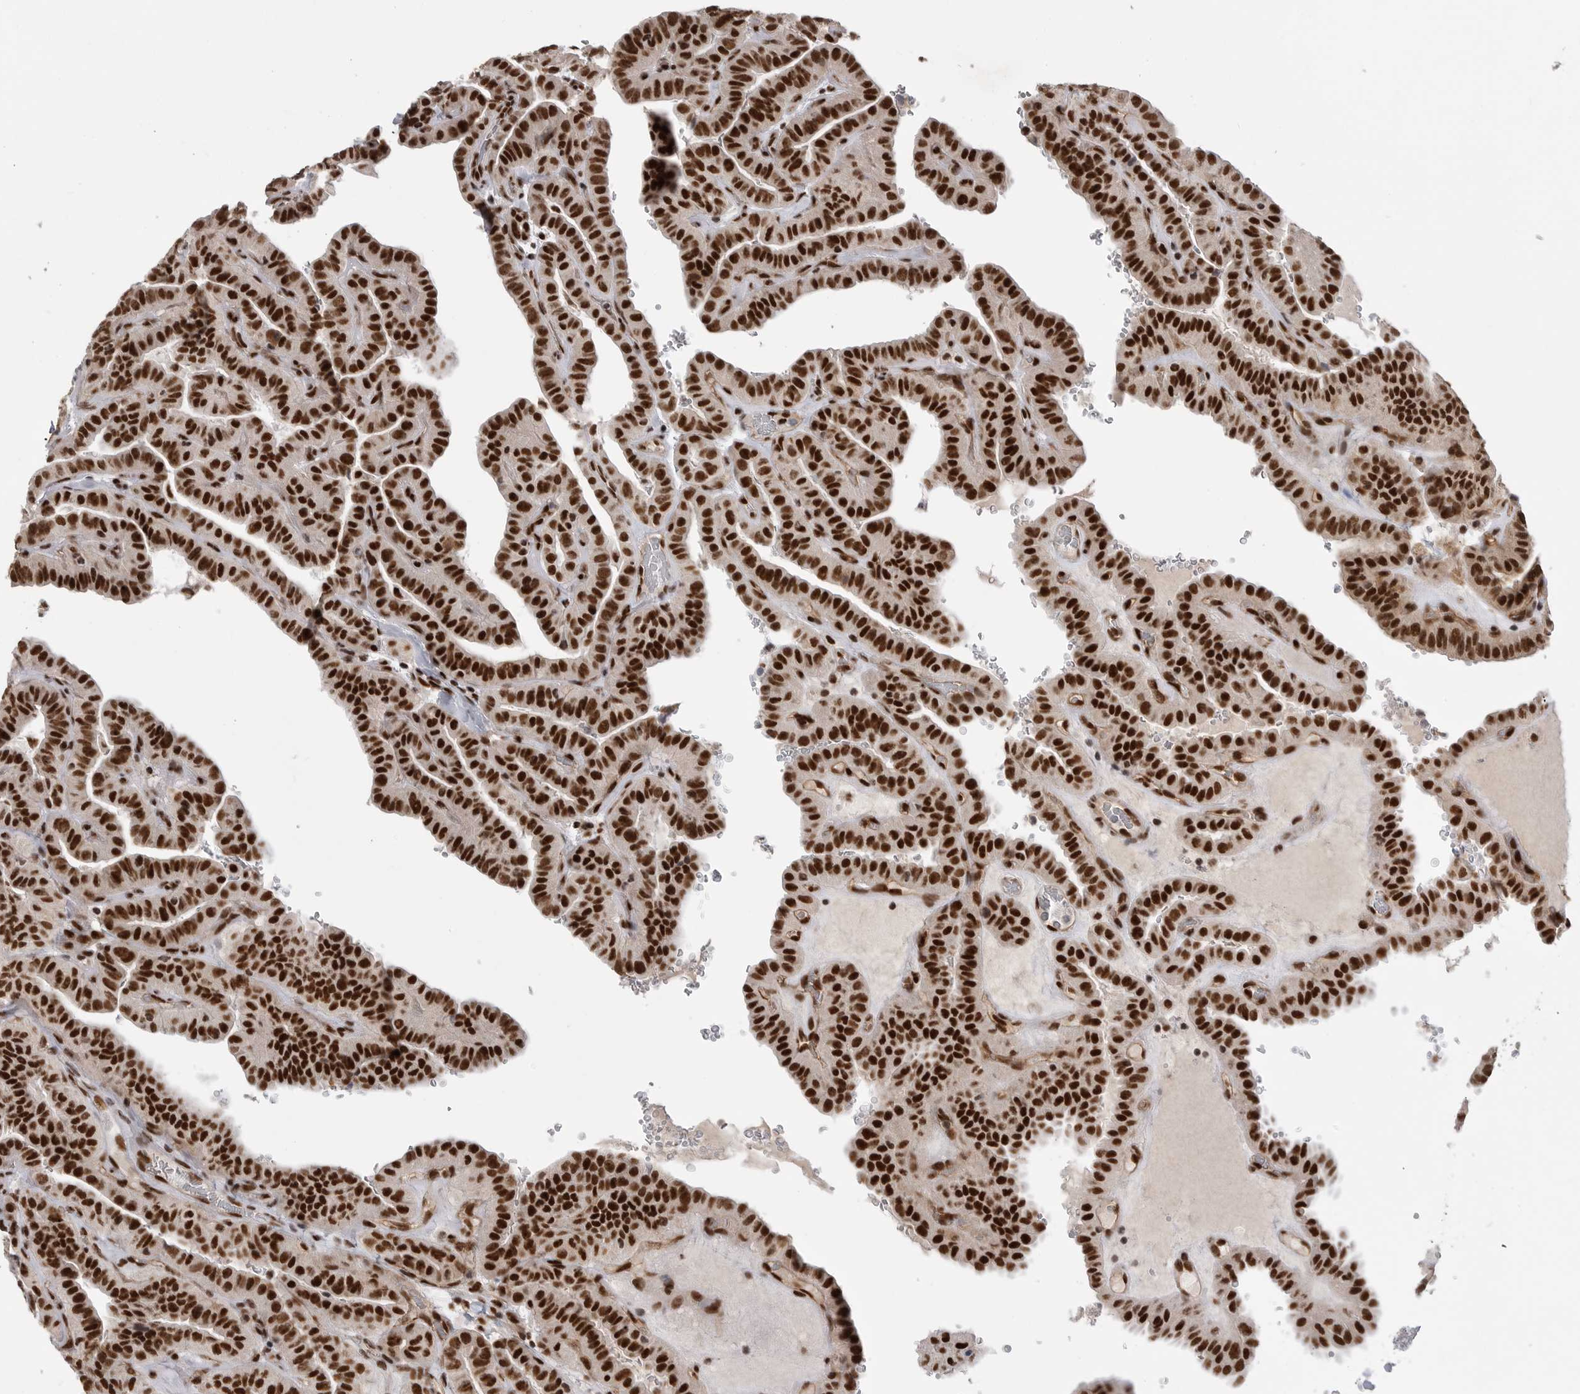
{"staining": {"intensity": "strong", "quantity": ">75%", "location": "nuclear"}, "tissue": "thyroid cancer", "cell_type": "Tumor cells", "image_type": "cancer", "snomed": [{"axis": "morphology", "description": "Papillary adenocarcinoma, NOS"}, {"axis": "topography", "description": "Thyroid gland"}], "caption": "This histopathology image shows thyroid cancer stained with immunohistochemistry (IHC) to label a protein in brown. The nuclear of tumor cells show strong positivity for the protein. Nuclei are counter-stained blue.", "gene": "PPP1R8", "patient": {"sex": "male", "age": 77}}